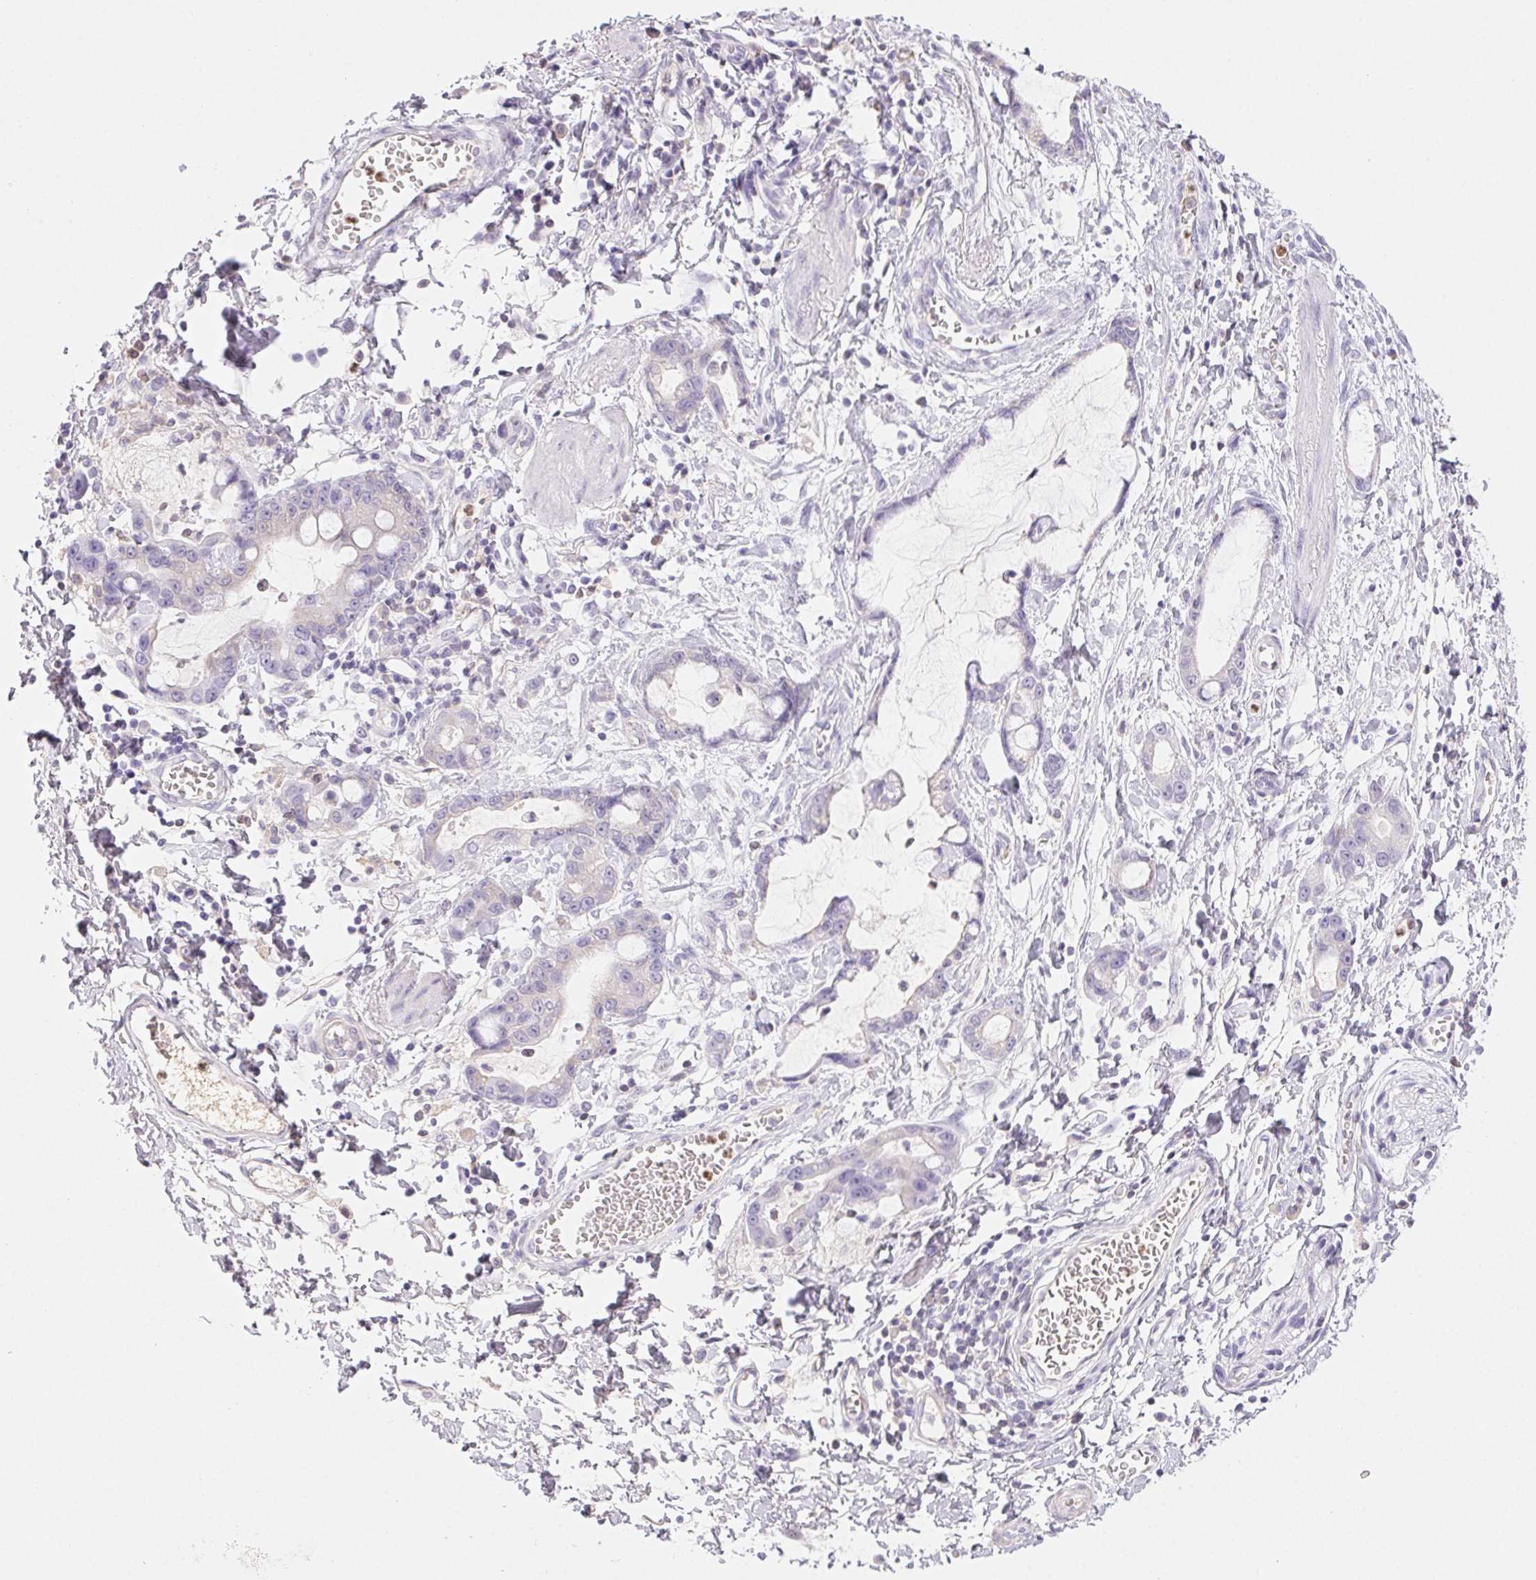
{"staining": {"intensity": "negative", "quantity": "none", "location": "none"}, "tissue": "stomach cancer", "cell_type": "Tumor cells", "image_type": "cancer", "snomed": [{"axis": "morphology", "description": "Adenocarcinoma, NOS"}, {"axis": "topography", "description": "Stomach"}], "caption": "Tumor cells show no significant staining in stomach adenocarcinoma.", "gene": "PADI4", "patient": {"sex": "male", "age": 55}}